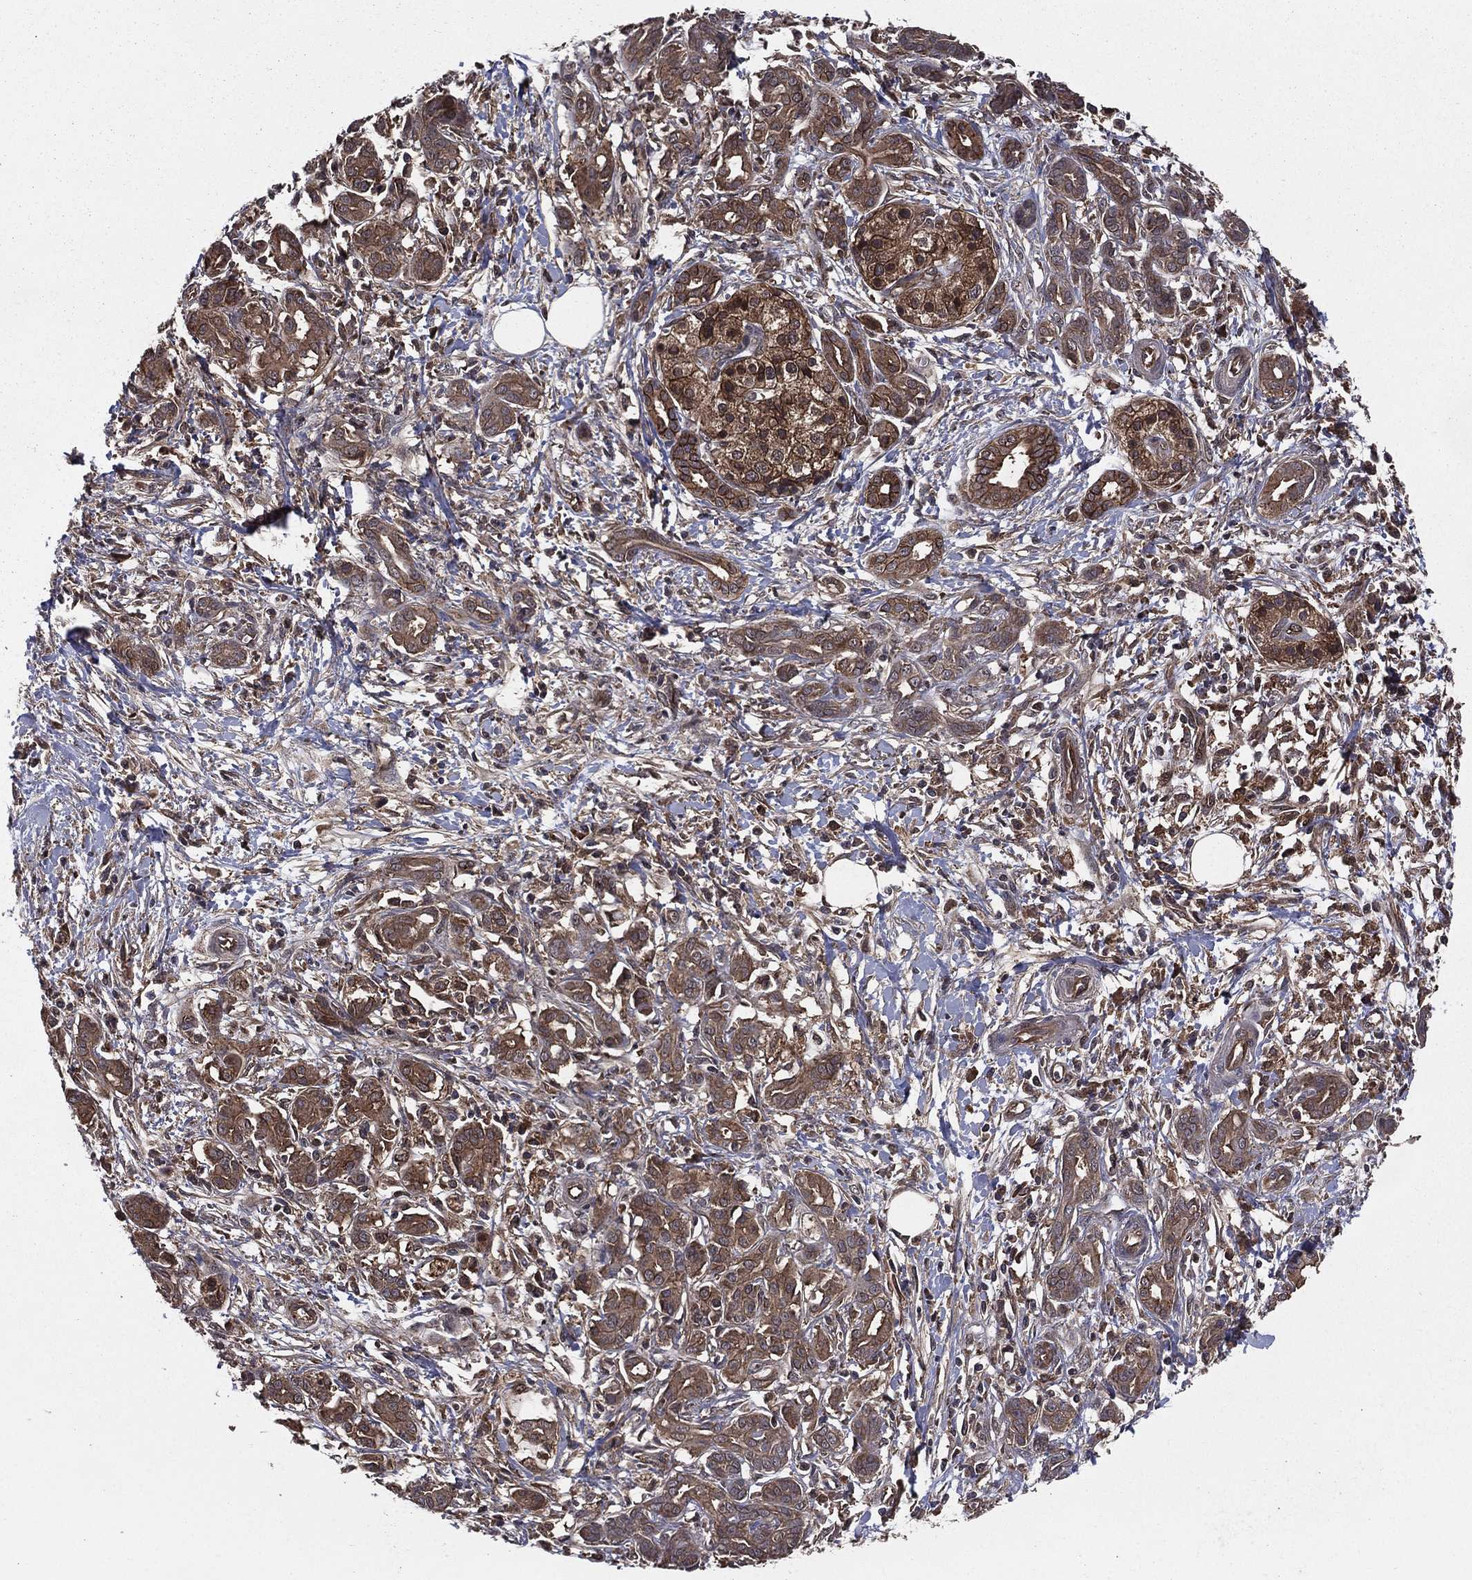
{"staining": {"intensity": "strong", "quantity": "25%-75%", "location": "cytoplasmic/membranous"}, "tissue": "pancreatic cancer", "cell_type": "Tumor cells", "image_type": "cancer", "snomed": [{"axis": "morphology", "description": "Adenocarcinoma, NOS"}, {"axis": "topography", "description": "Pancreas"}], "caption": "Brown immunohistochemical staining in pancreatic cancer (adenocarcinoma) shows strong cytoplasmic/membranous staining in about 25%-75% of tumor cells. The staining is performed using DAB (3,3'-diaminobenzidine) brown chromogen to label protein expression. The nuclei are counter-stained blue using hematoxylin.", "gene": "CERT1", "patient": {"sex": "male", "age": 72}}